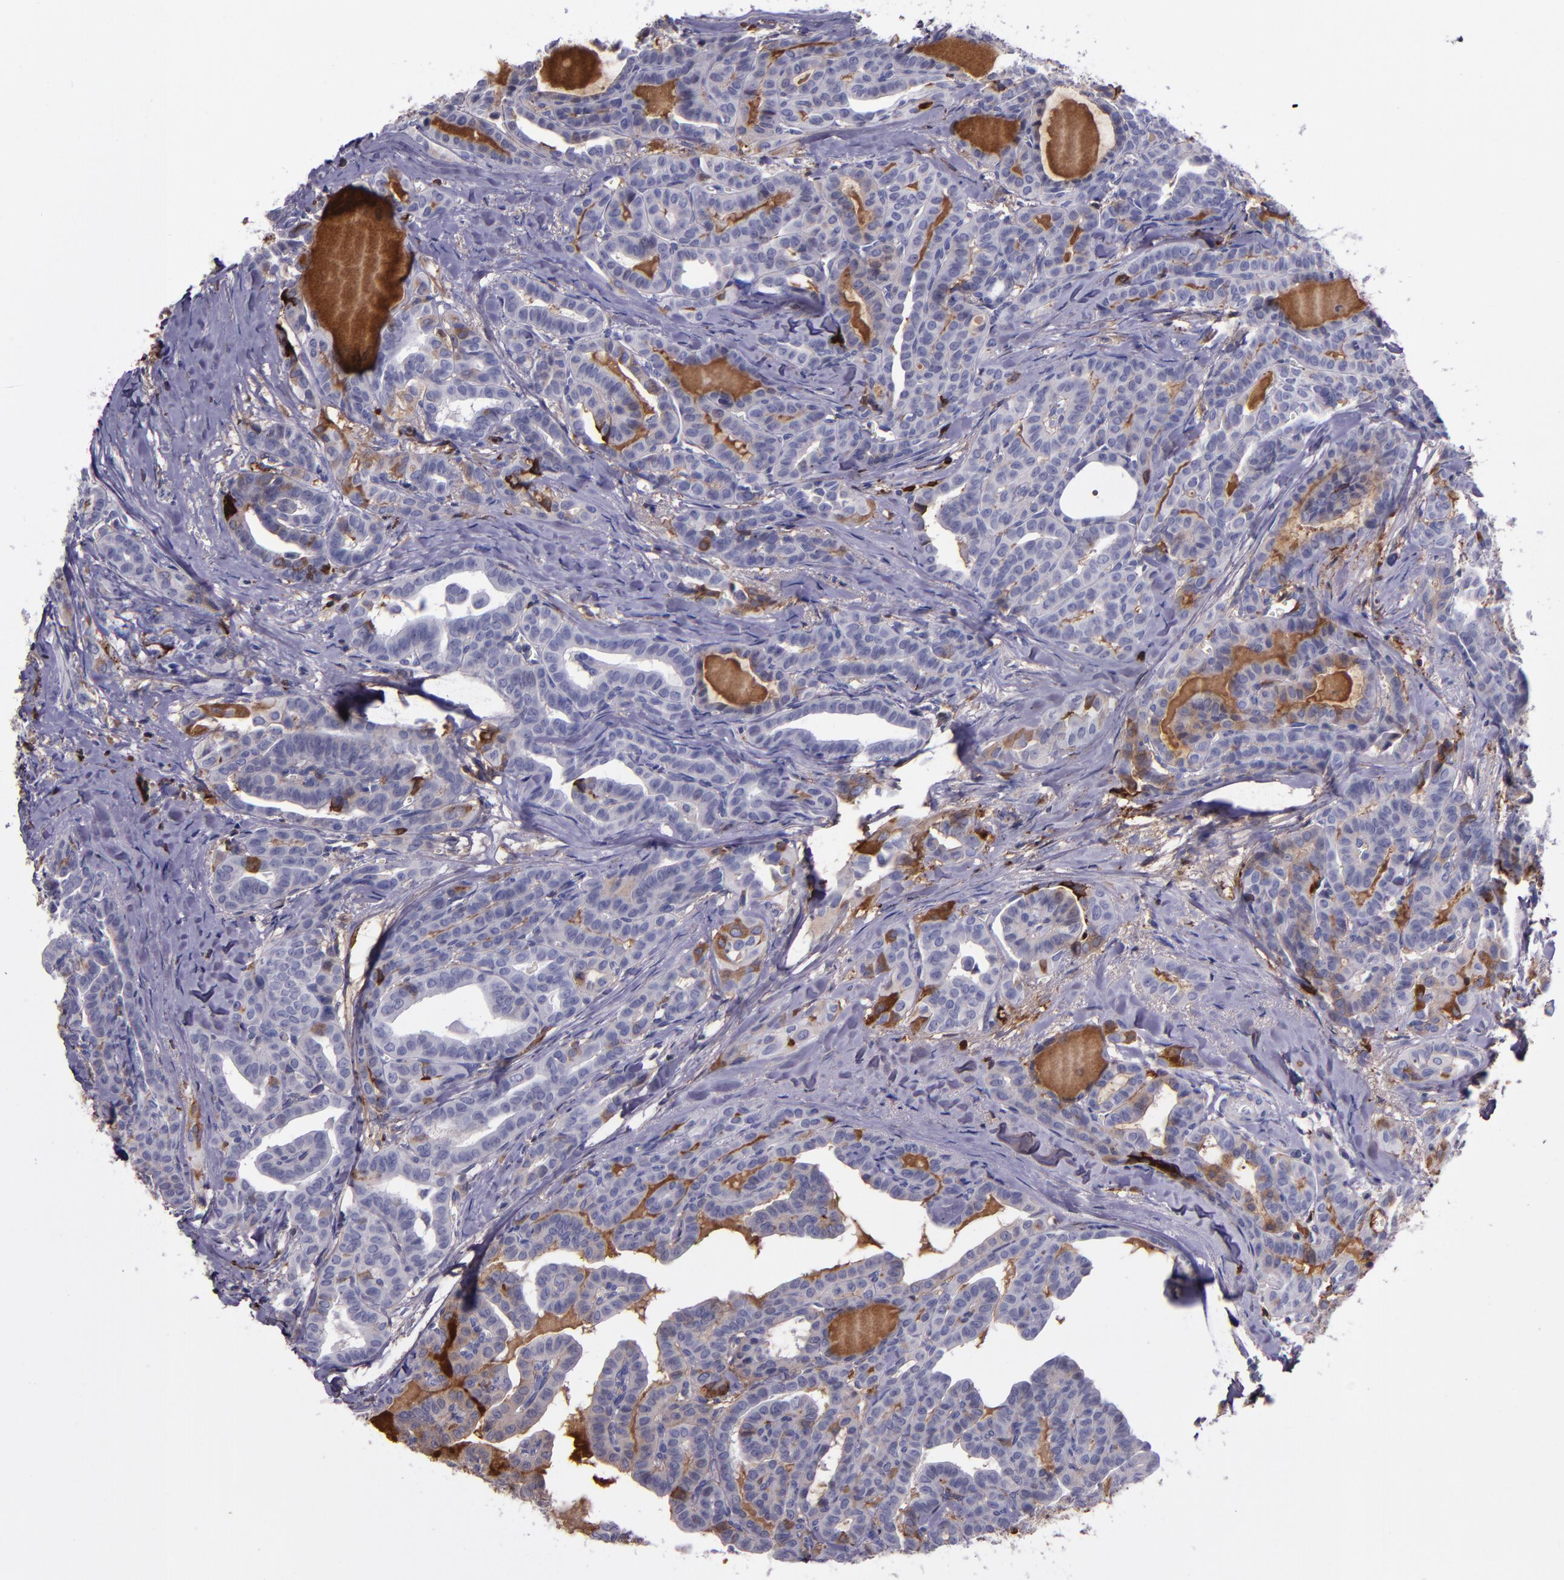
{"staining": {"intensity": "moderate", "quantity": "<25%", "location": "cytoplasmic/membranous"}, "tissue": "thyroid cancer", "cell_type": "Tumor cells", "image_type": "cancer", "snomed": [{"axis": "morphology", "description": "Carcinoma, NOS"}, {"axis": "topography", "description": "Thyroid gland"}], "caption": "Tumor cells display low levels of moderate cytoplasmic/membranous staining in about <25% of cells in carcinoma (thyroid).", "gene": "APOH", "patient": {"sex": "female", "age": 91}}